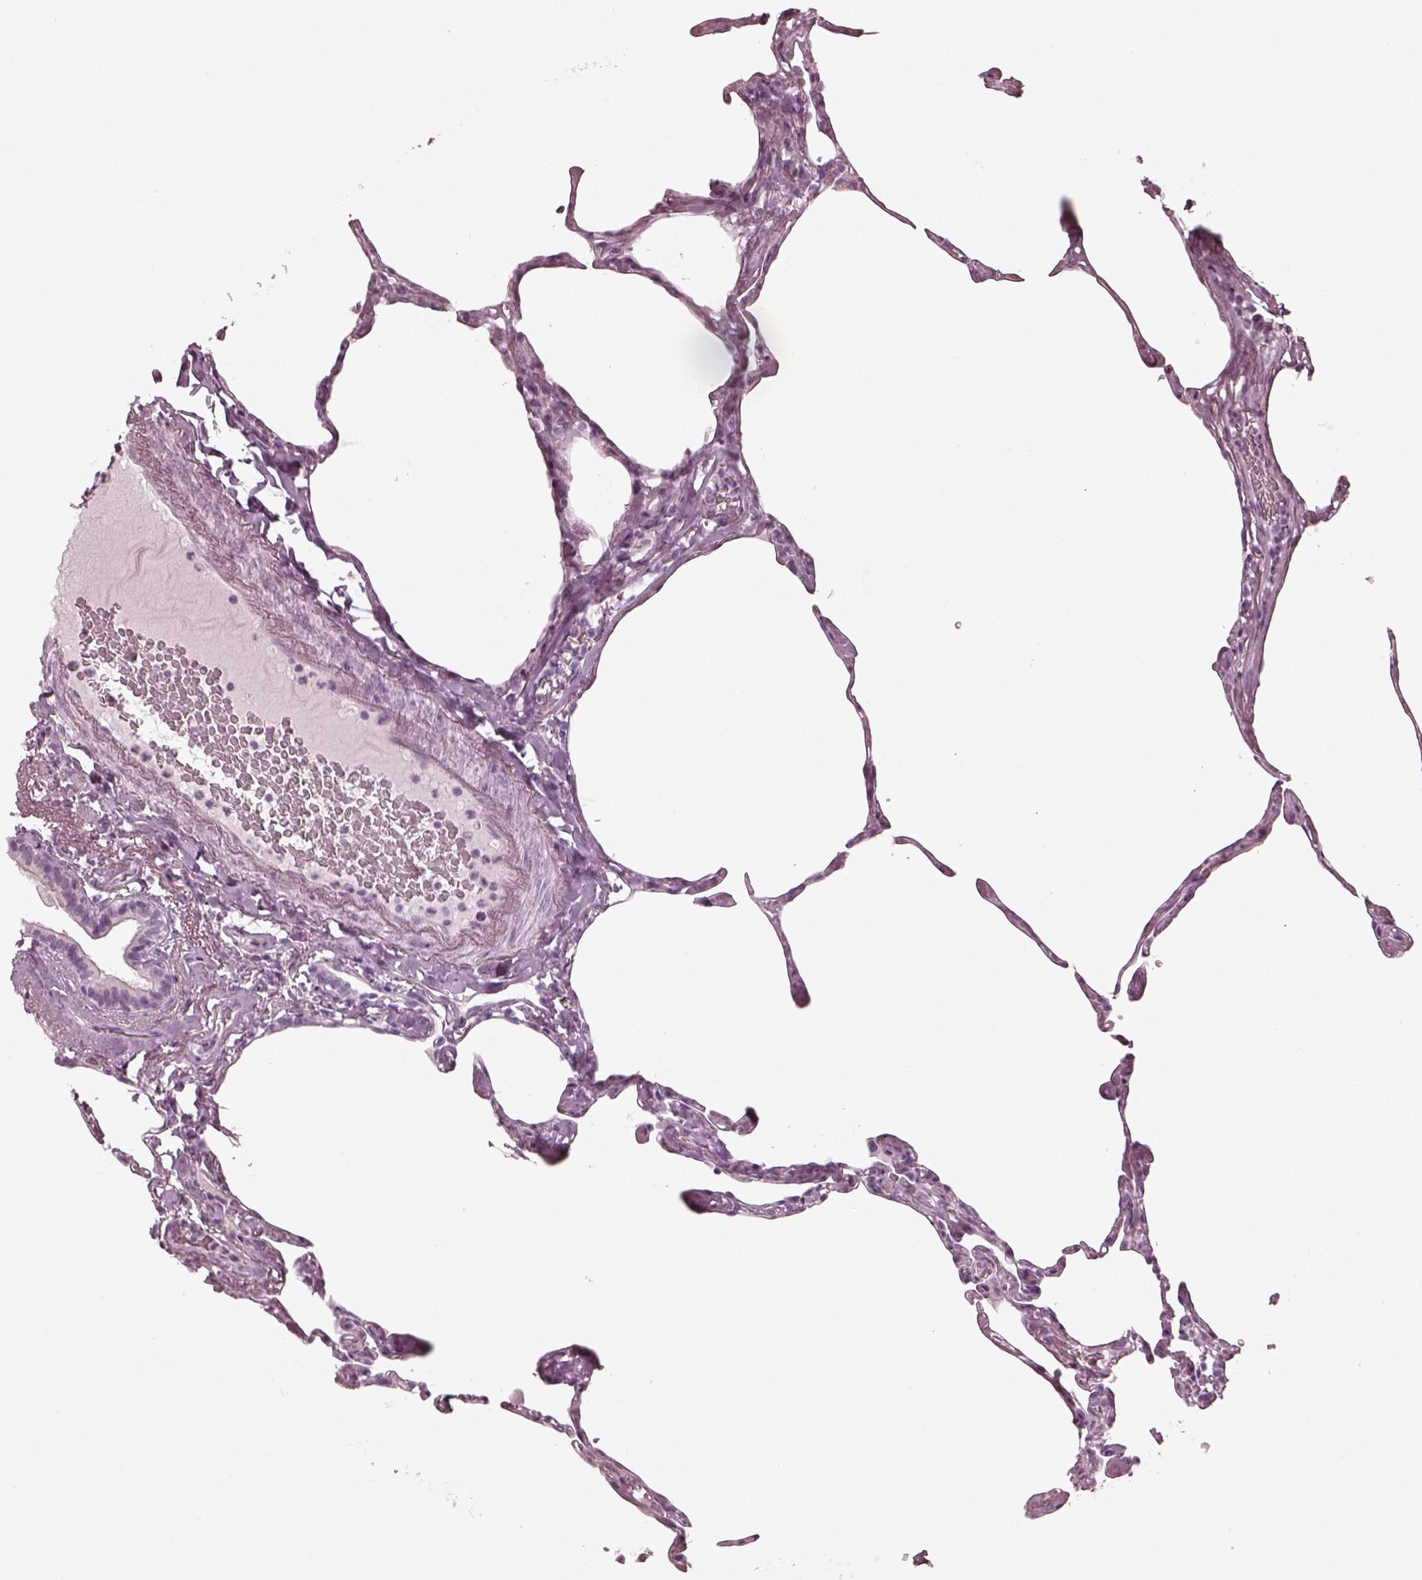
{"staining": {"intensity": "negative", "quantity": "none", "location": "none"}, "tissue": "lung", "cell_type": "Alveolar cells", "image_type": "normal", "snomed": [{"axis": "morphology", "description": "Normal tissue, NOS"}, {"axis": "topography", "description": "Lung"}], "caption": "Alveolar cells are negative for brown protein staining in unremarkable lung.", "gene": "ENSG00000289258", "patient": {"sex": "male", "age": 65}}